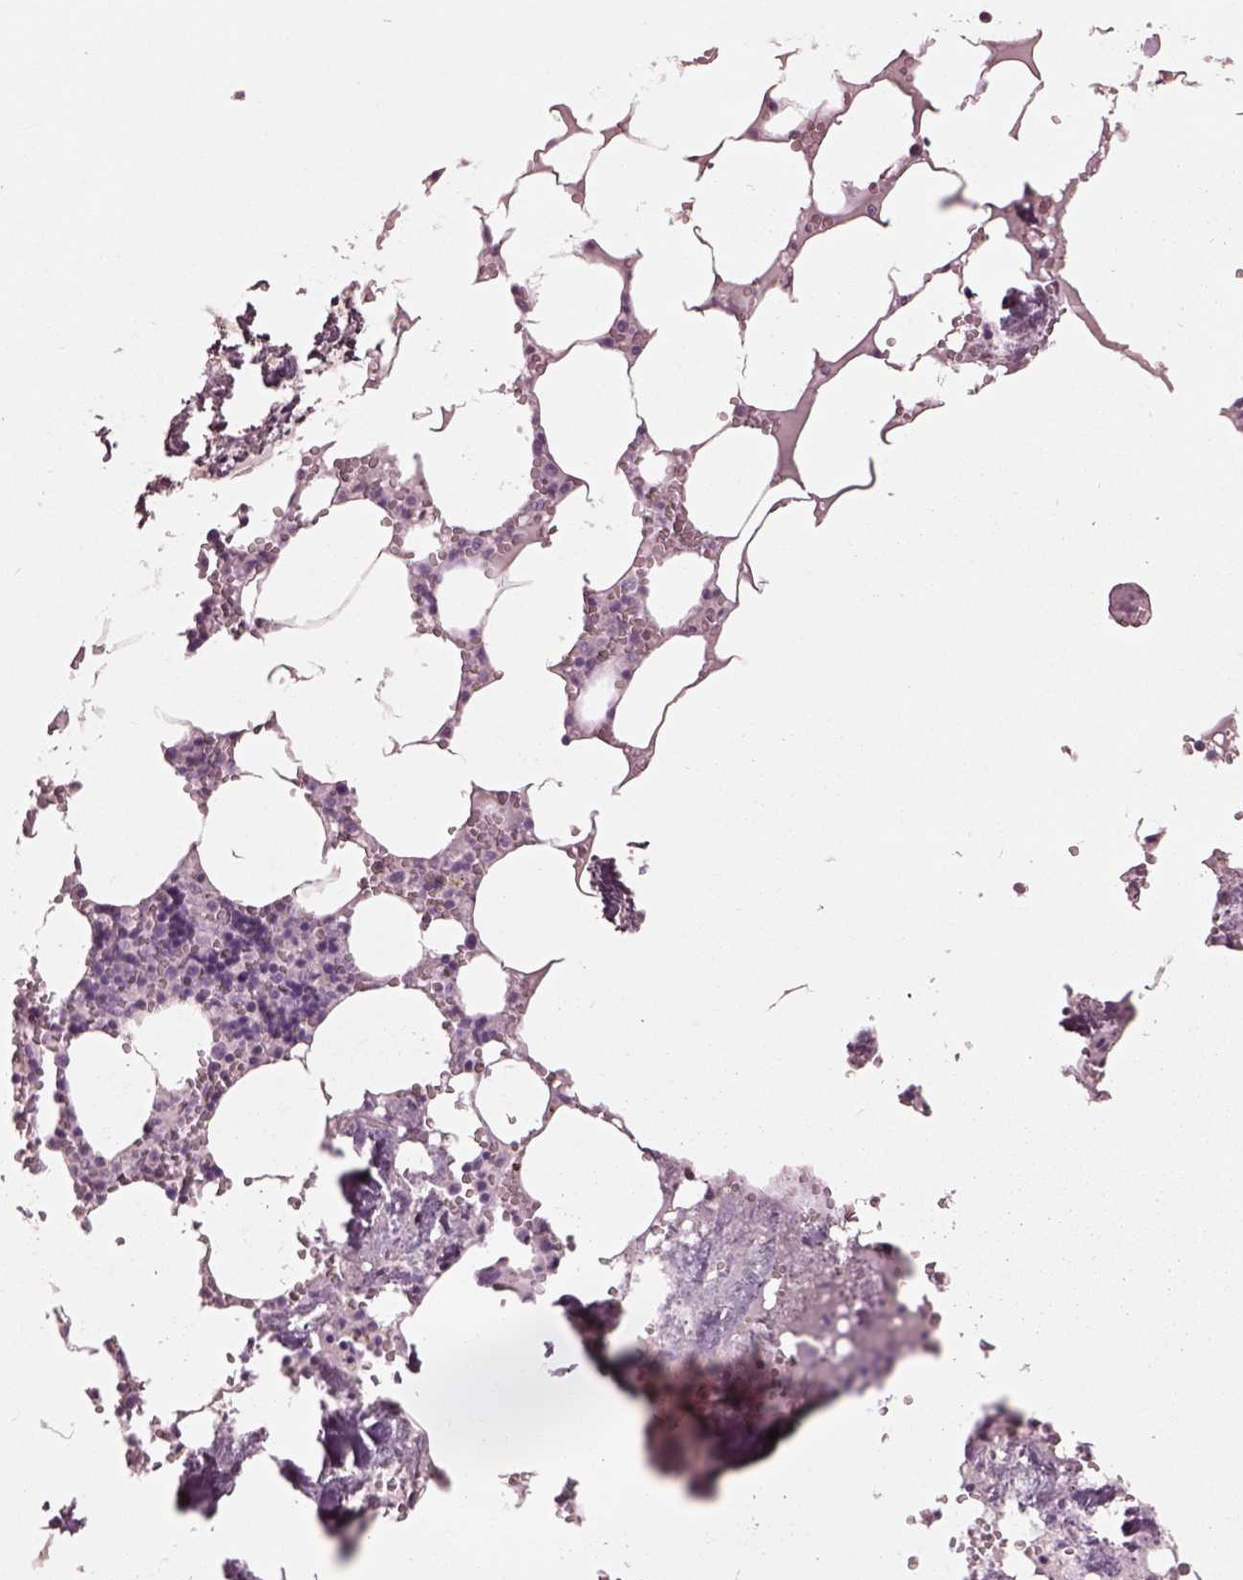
{"staining": {"intensity": "negative", "quantity": "none", "location": "none"}, "tissue": "bone marrow", "cell_type": "Hematopoietic cells", "image_type": "normal", "snomed": [{"axis": "morphology", "description": "Normal tissue, NOS"}, {"axis": "topography", "description": "Bone marrow"}], "caption": "The image exhibits no staining of hematopoietic cells in normal bone marrow. (Immunohistochemistry, brightfield microscopy, high magnification).", "gene": "SOX9", "patient": {"sex": "male", "age": 54}}